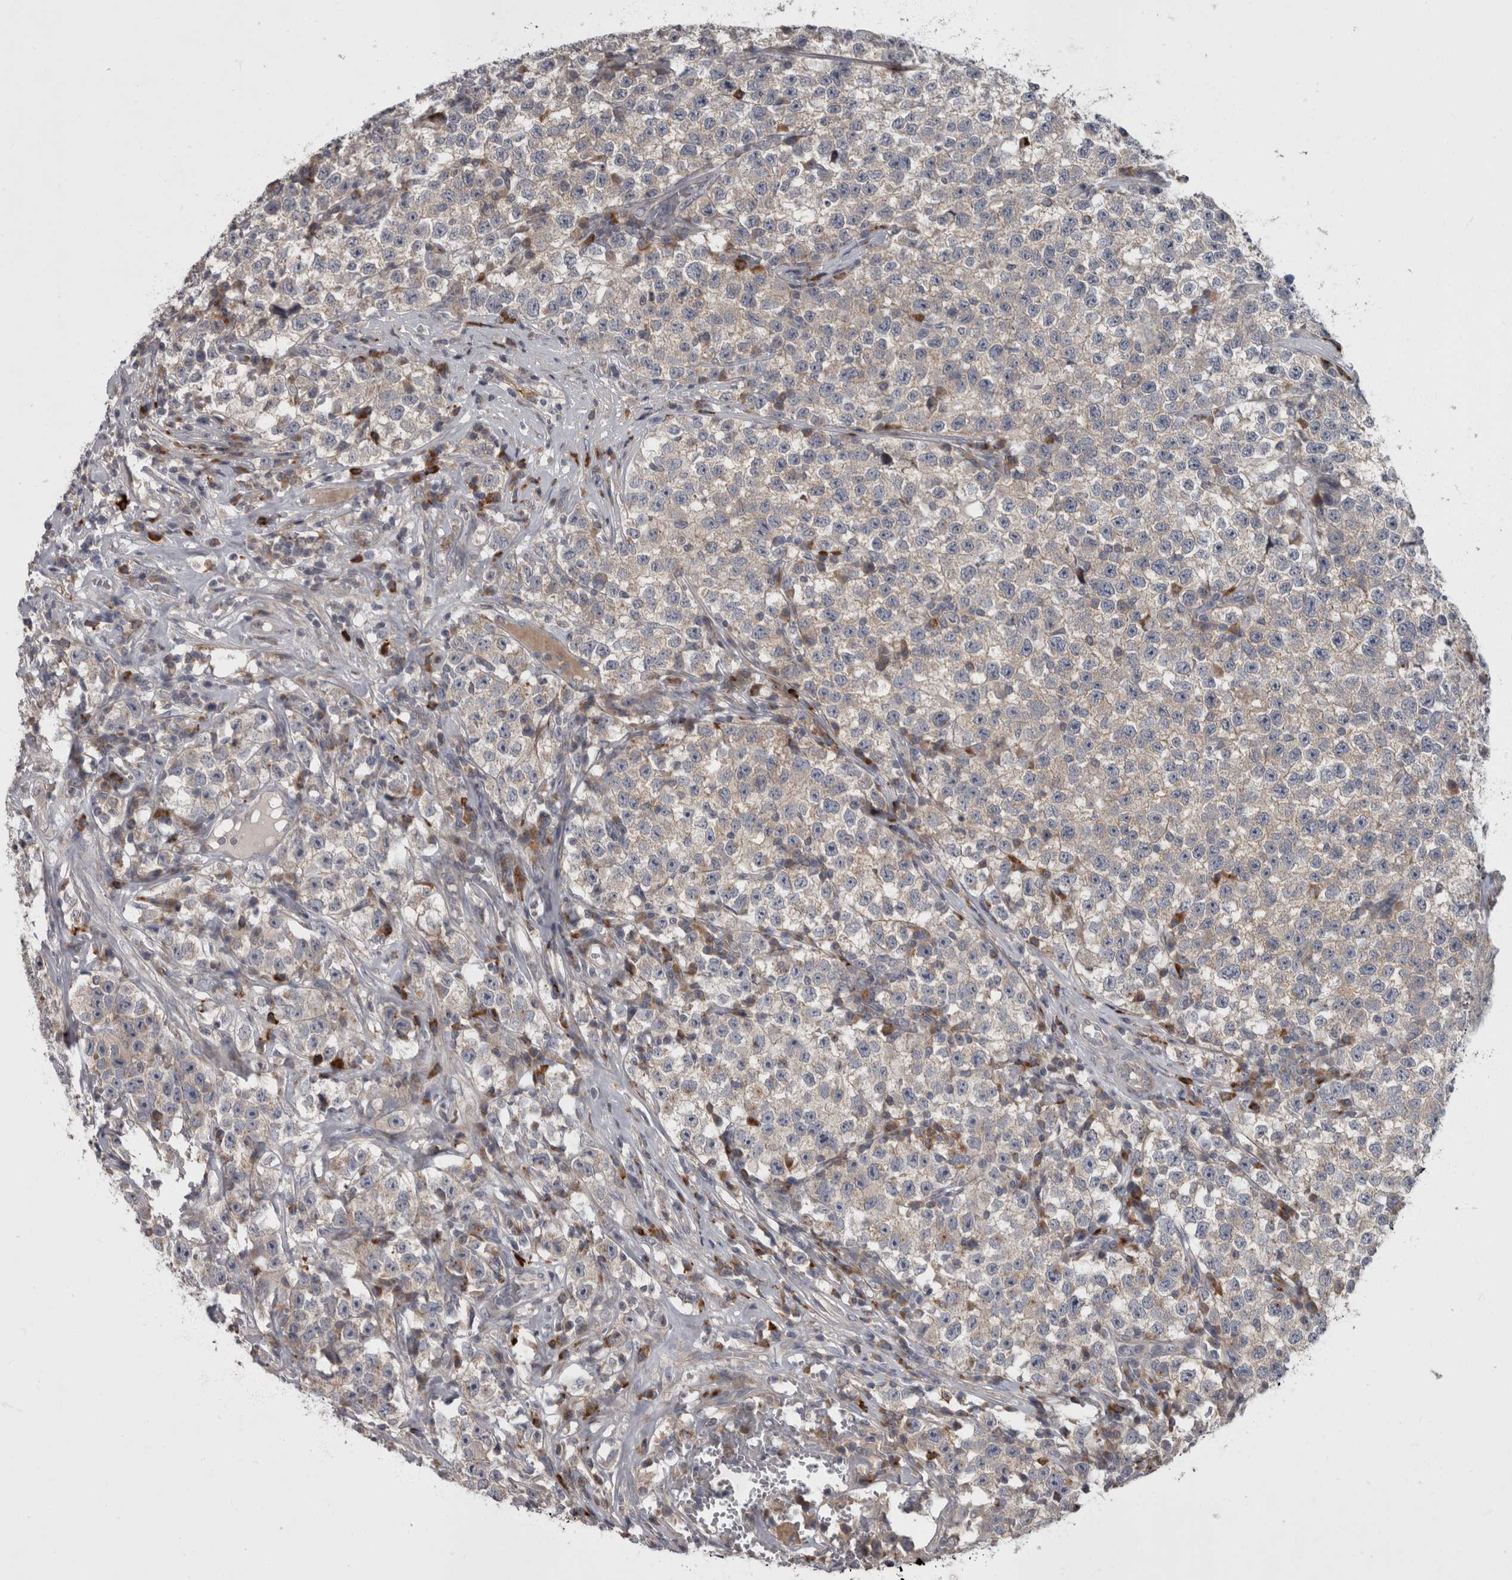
{"staining": {"intensity": "negative", "quantity": "none", "location": "none"}, "tissue": "testis cancer", "cell_type": "Tumor cells", "image_type": "cancer", "snomed": [{"axis": "morphology", "description": "Seminoma, NOS"}, {"axis": "topography", "description": "Testis"}], "caption": "Immunohistochemical staining of human seminoma (testis) displays no significant positivity in tumor cells. The staining was performed using DAB (3,3'-diaminobenzidine) to visualize the protein expression in brown, while the nuclei were stained in blue with hematoxylin (Magnification: 20x).", "gene": "CDC42BPG", "patient": {"sex": "male", "age": 22}}